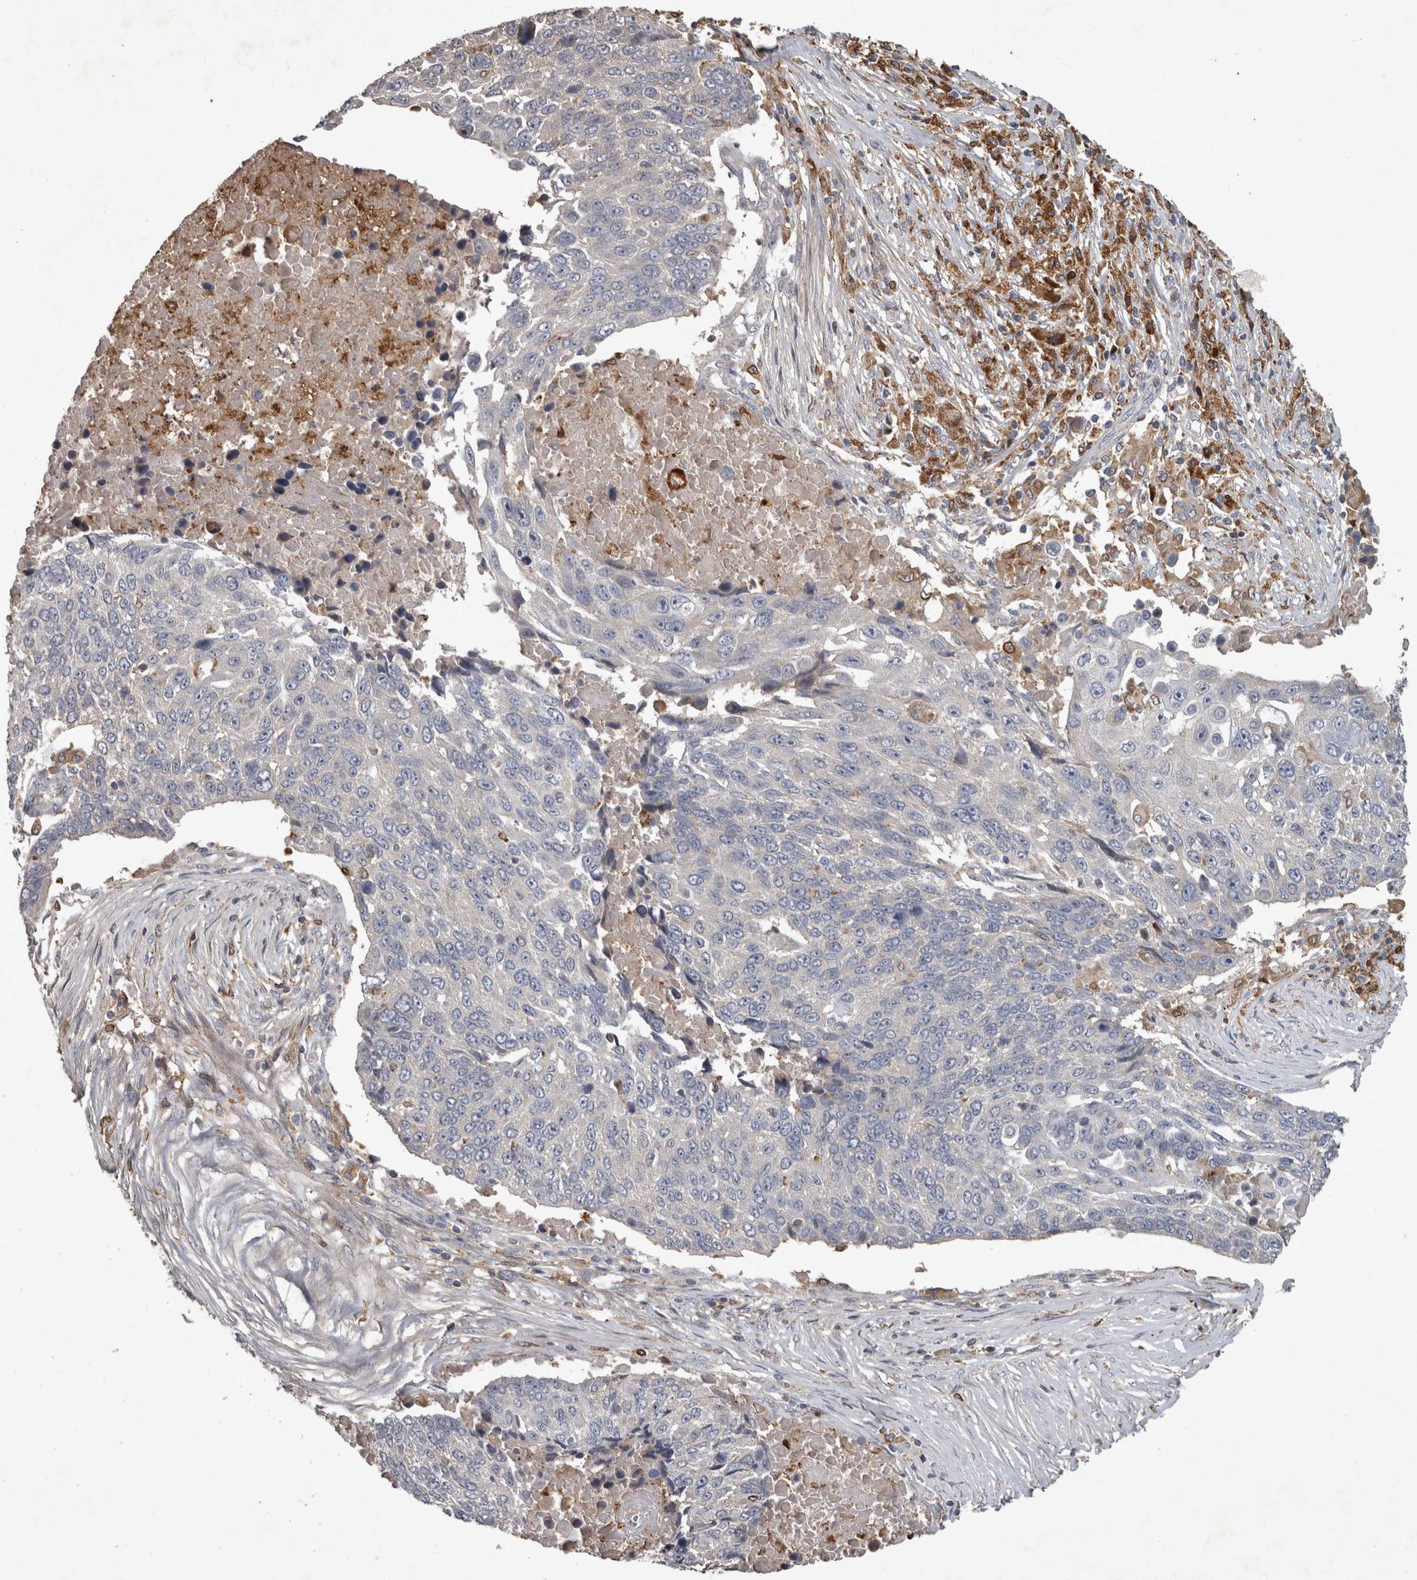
{"staining": {"intensity": "negative", "quantity": "none", "location": "none"}, "tissue": "lung cancer", "cell_type": "Tumor cells", "image_type": "cancer", "snomed": [{"axis": "morphology", "description": "Squamous cell carcinoma, NOS"}, {"axis": "topography", "description": "Lung"}], "caption": "Immunohistochemistry micrograph of squamous cell carcinoma (lung) stained for a protein (brown), which exhibits no staining in tumor cells.", "gene": "PPP1R3C", "patient": {"sex": "male", "age": 66}}